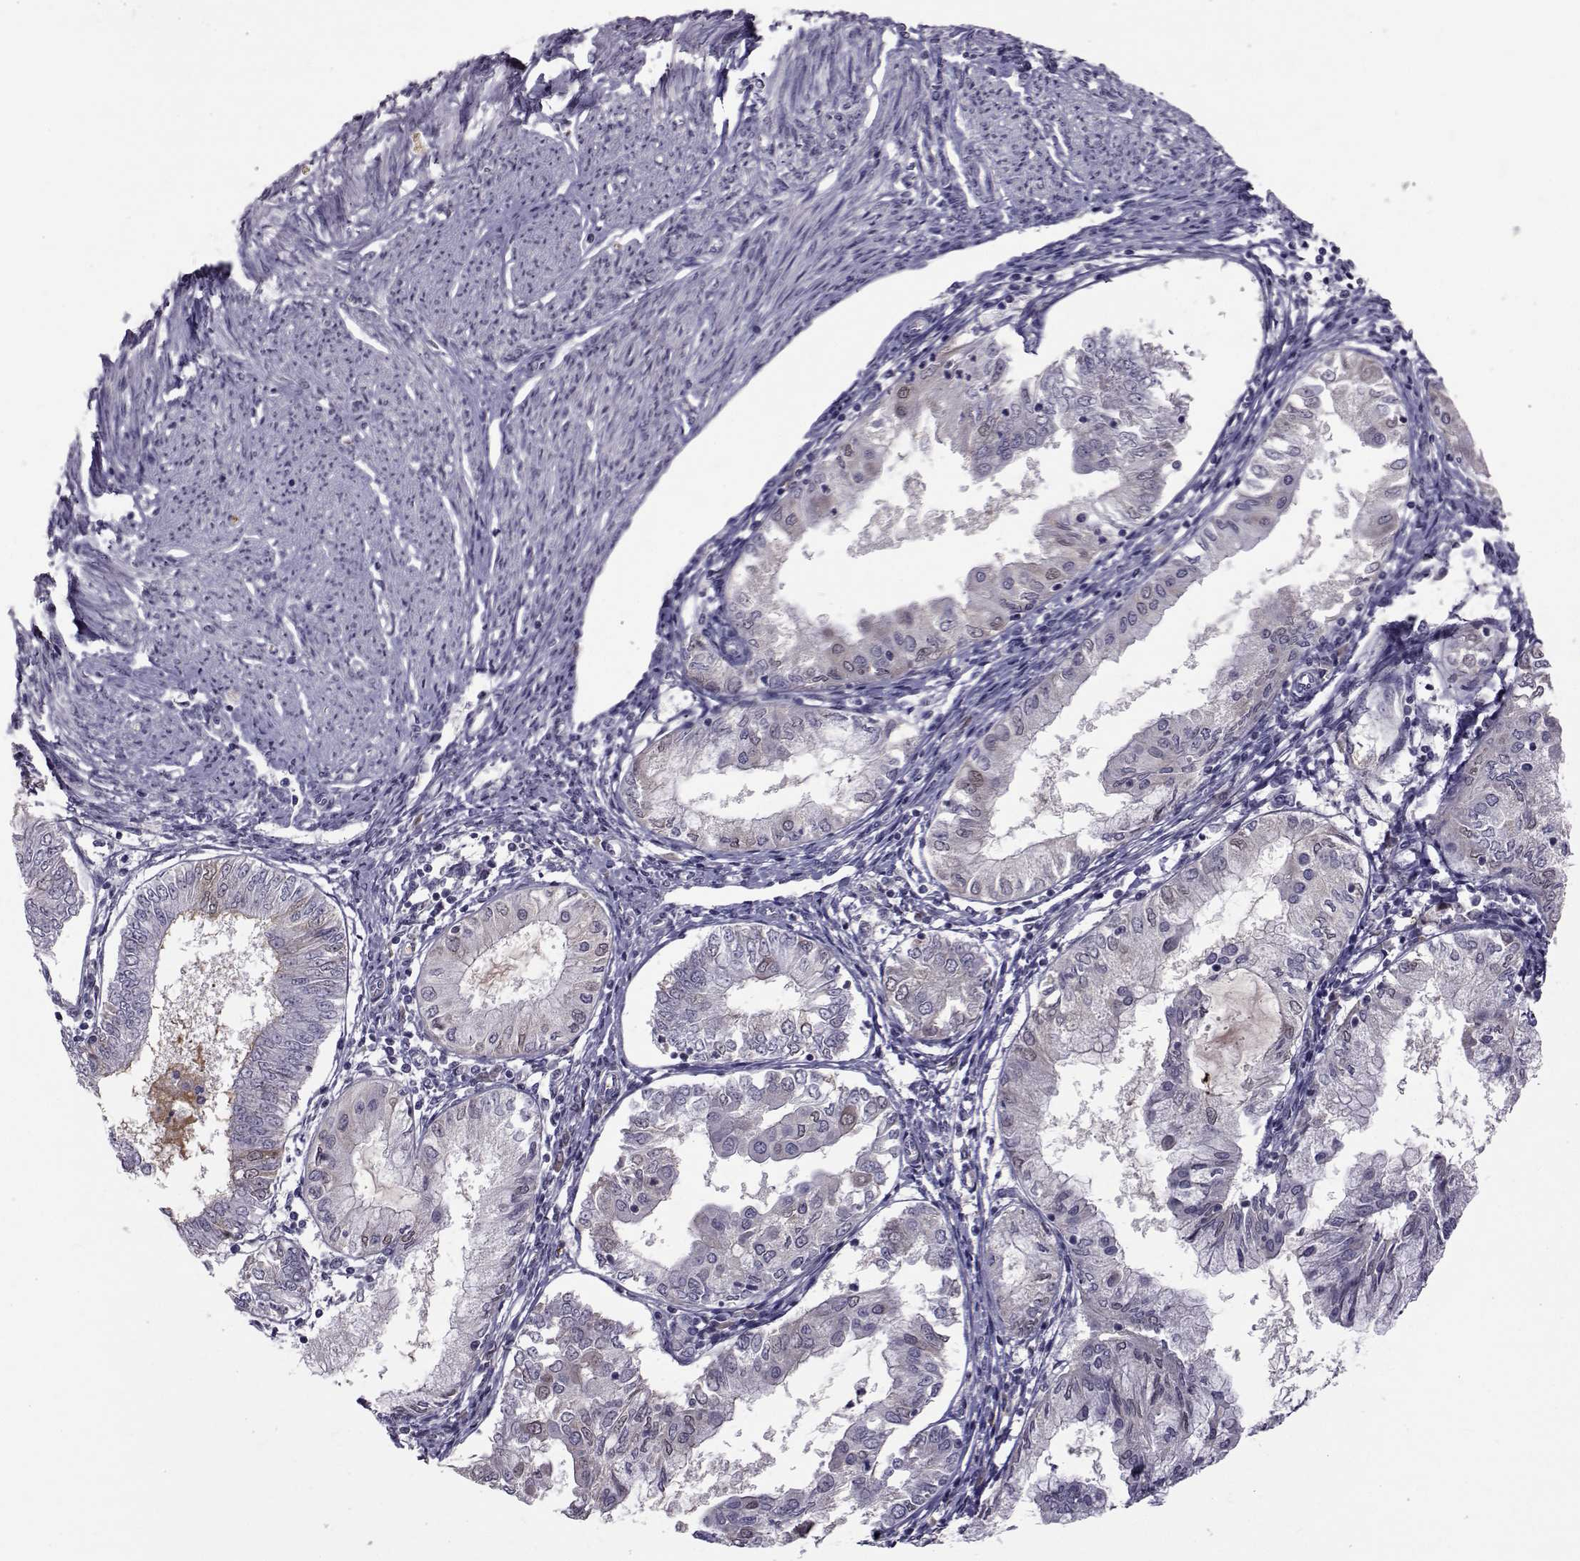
{"staining": {"intensity": "negative", "quantity": "none", "location": "none"}, "tissue": "endometrial cancer", "cell_type": "Tumor cells", "image_type": "cancer", "snomed": [{"axis": "morphology", "description": "Adenocarcinoma, NOS"}, {"axis": "topography", "description": "Endometrium"}], "caption": "This is an immunohistochemistry (IHC) micrograph of endometrial adenocarcinoma. There is no staining in tumor cells.", "gene": "TNFRSF11B", "patient": {"sex": "female", "age": 68}}